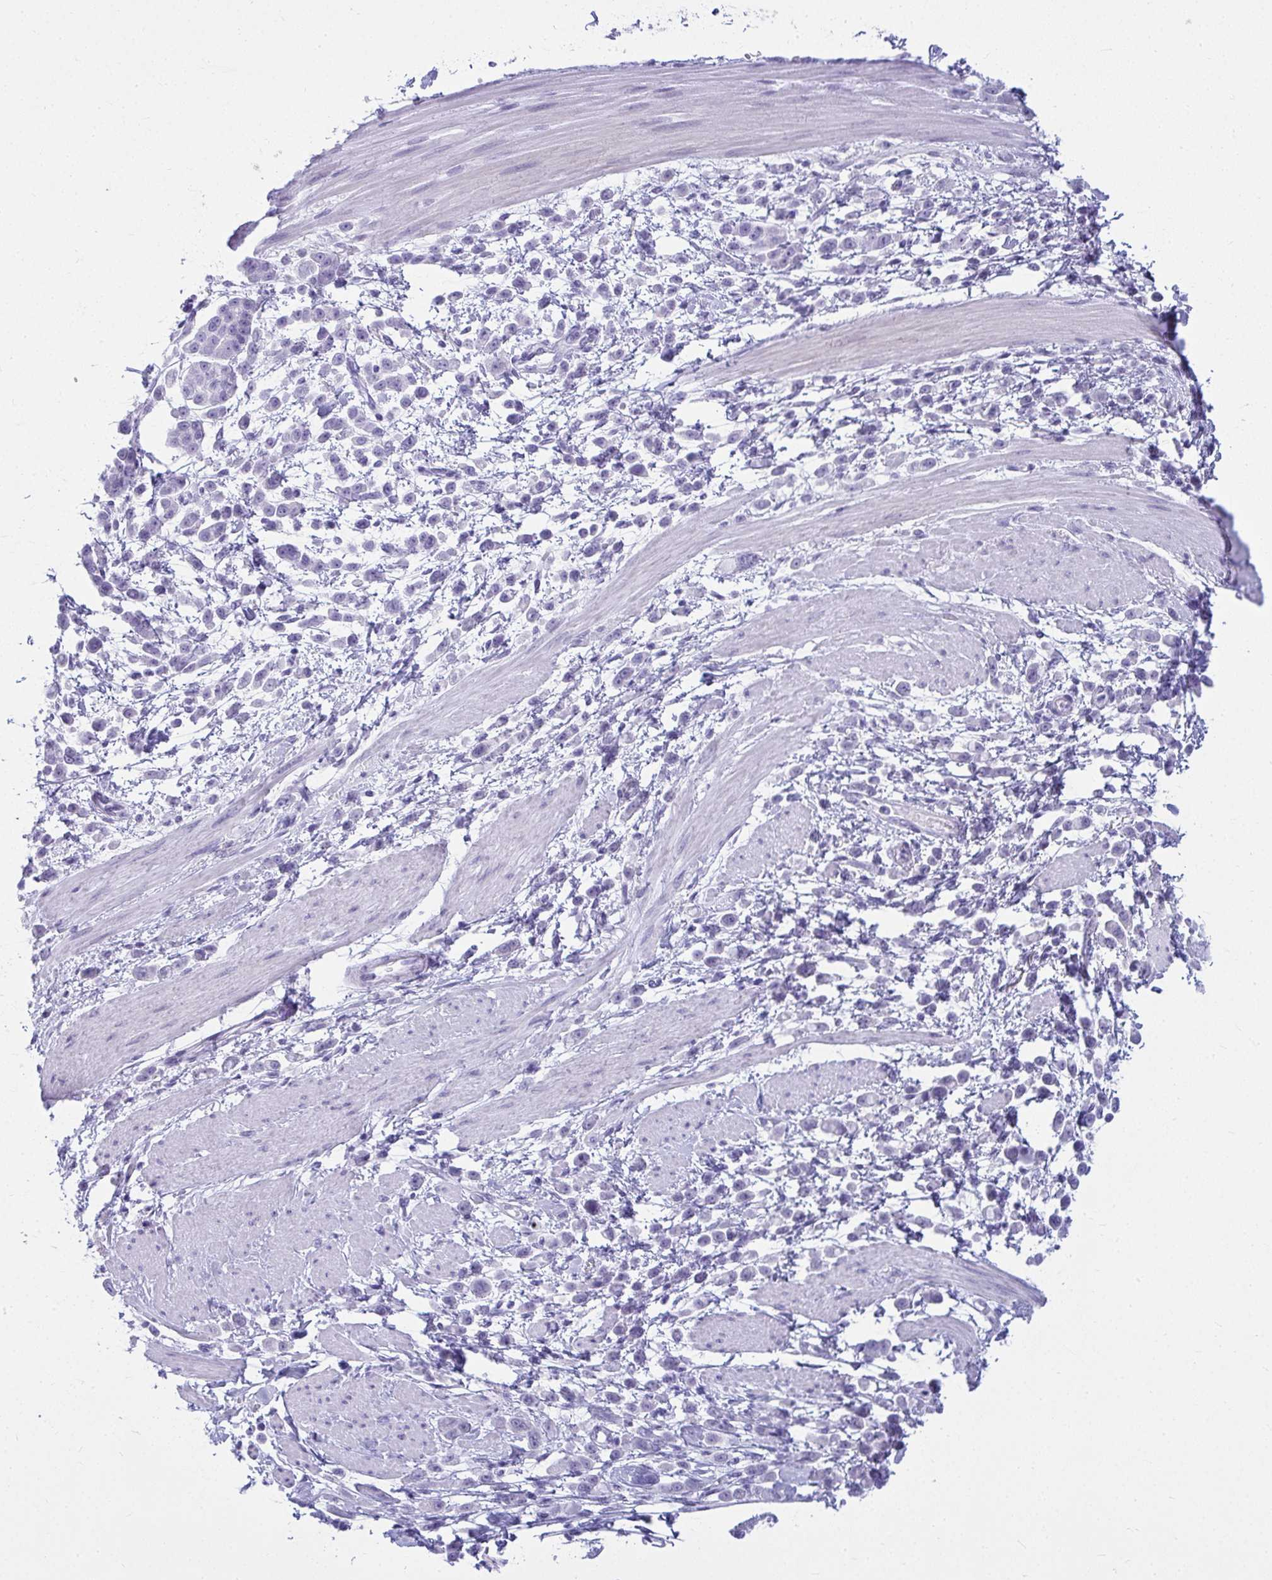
{"staining": {"intensity": "negative", "quantity": "none", "location": "none"}, "tissue": "pancreatic cancer", "cell_type": "Tumor cells", "image_type": "cancer", "snomed": [{"axis": "morphology", "description": "Normal tissue, NOS"}, {"axis": "morphology", "description": "Adenocarcinoma, NOS"}, {"axis": "topography", "description": "Pancreas"}], "caption": "An IHC micrograph of pancreatic cancer is shown. There is no staining in tumor cells of pancreatic cancer. (Stains: DAB (3,3'-diaminobenzidine) IHC with hematoxylin counter stain, Microscopy: brightfield microscopy at high magnification).", "gene": "CLGN", "patient": {"sex": "female", "age": 64}}